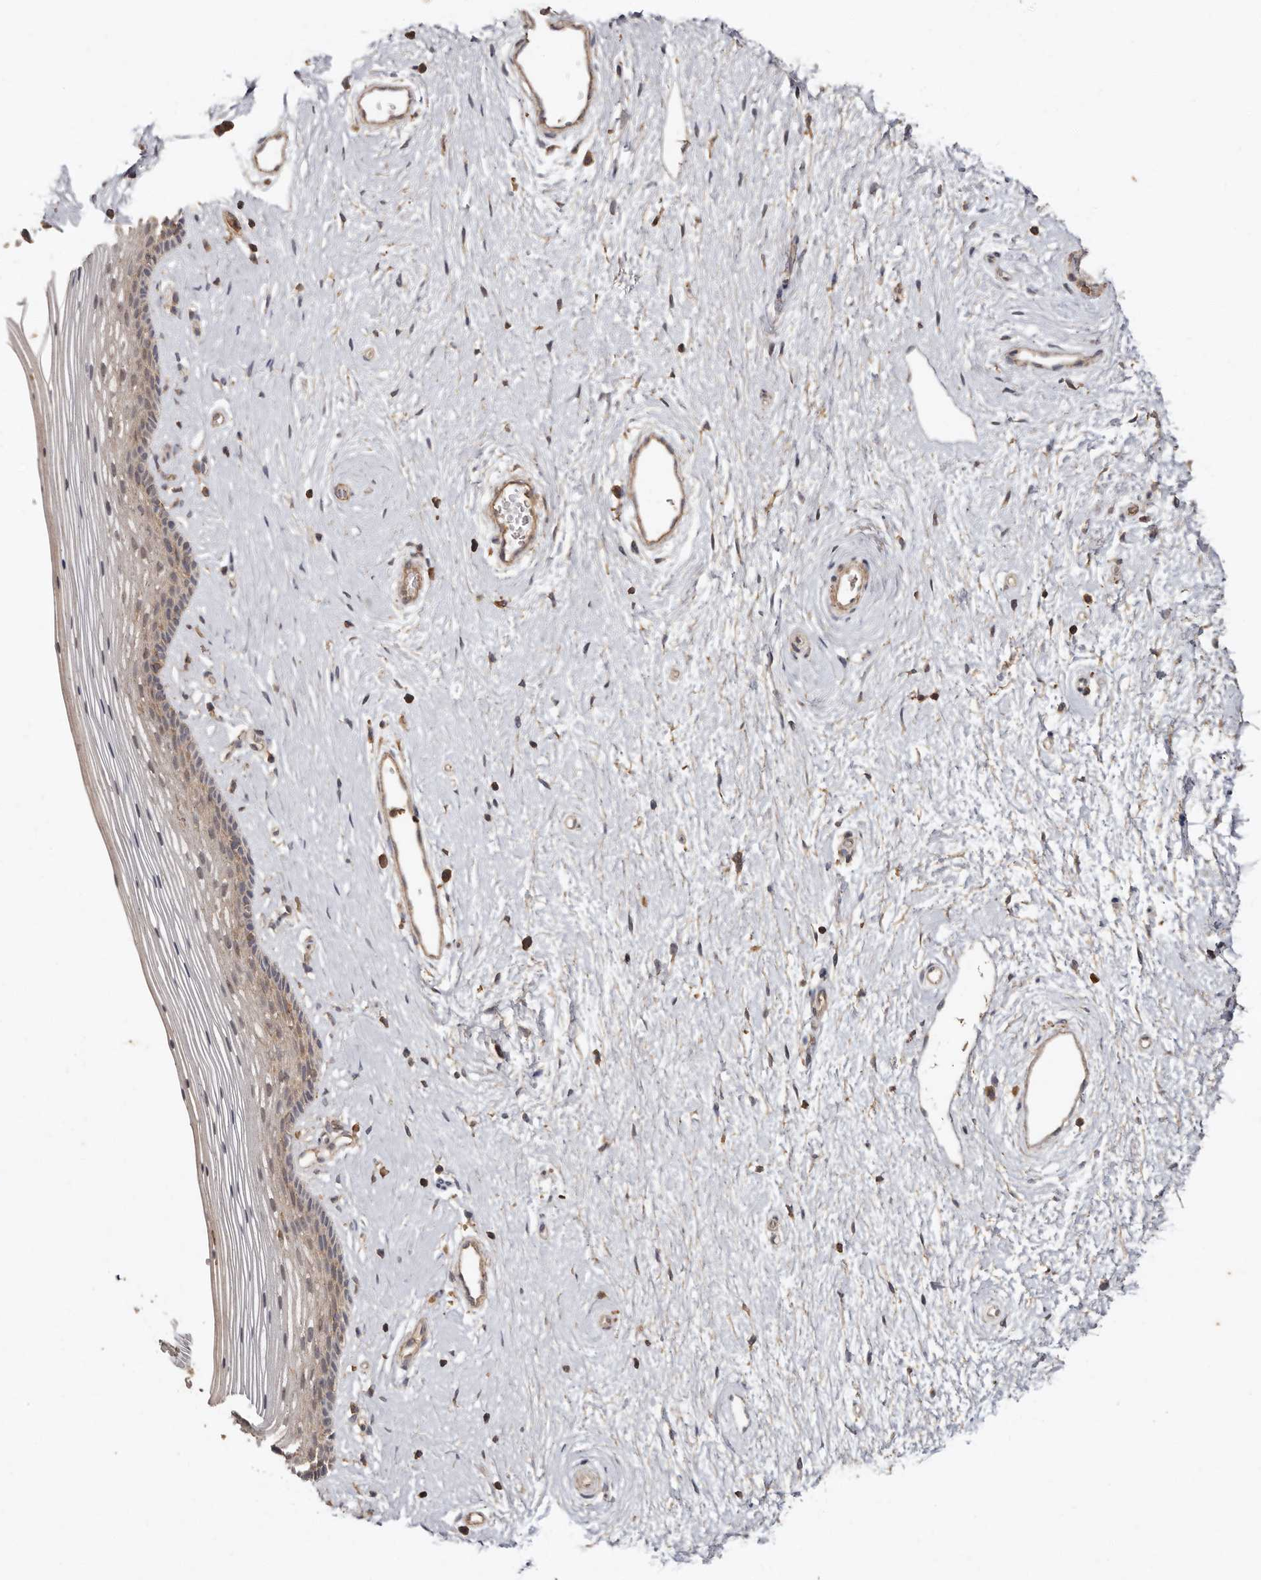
{"staining": {"intensity": "weak", "quantity": "<25%", "location": "cytoplasmic/membranous"}, "tissue": "vagina", "cell_type": "Squamous epithelial cells", "image_type": "normal", "snomed": [{"axis": "morphology", "description": "Normal tissue, NOS"}, {"axis": "topography", "description": "Vagina"}], "caption": "Squamous epithelial cells are negative for brown protein staining in normal vagina.", "gene": "RWDD1", "patient": {"sex": "female", "age": 46}}